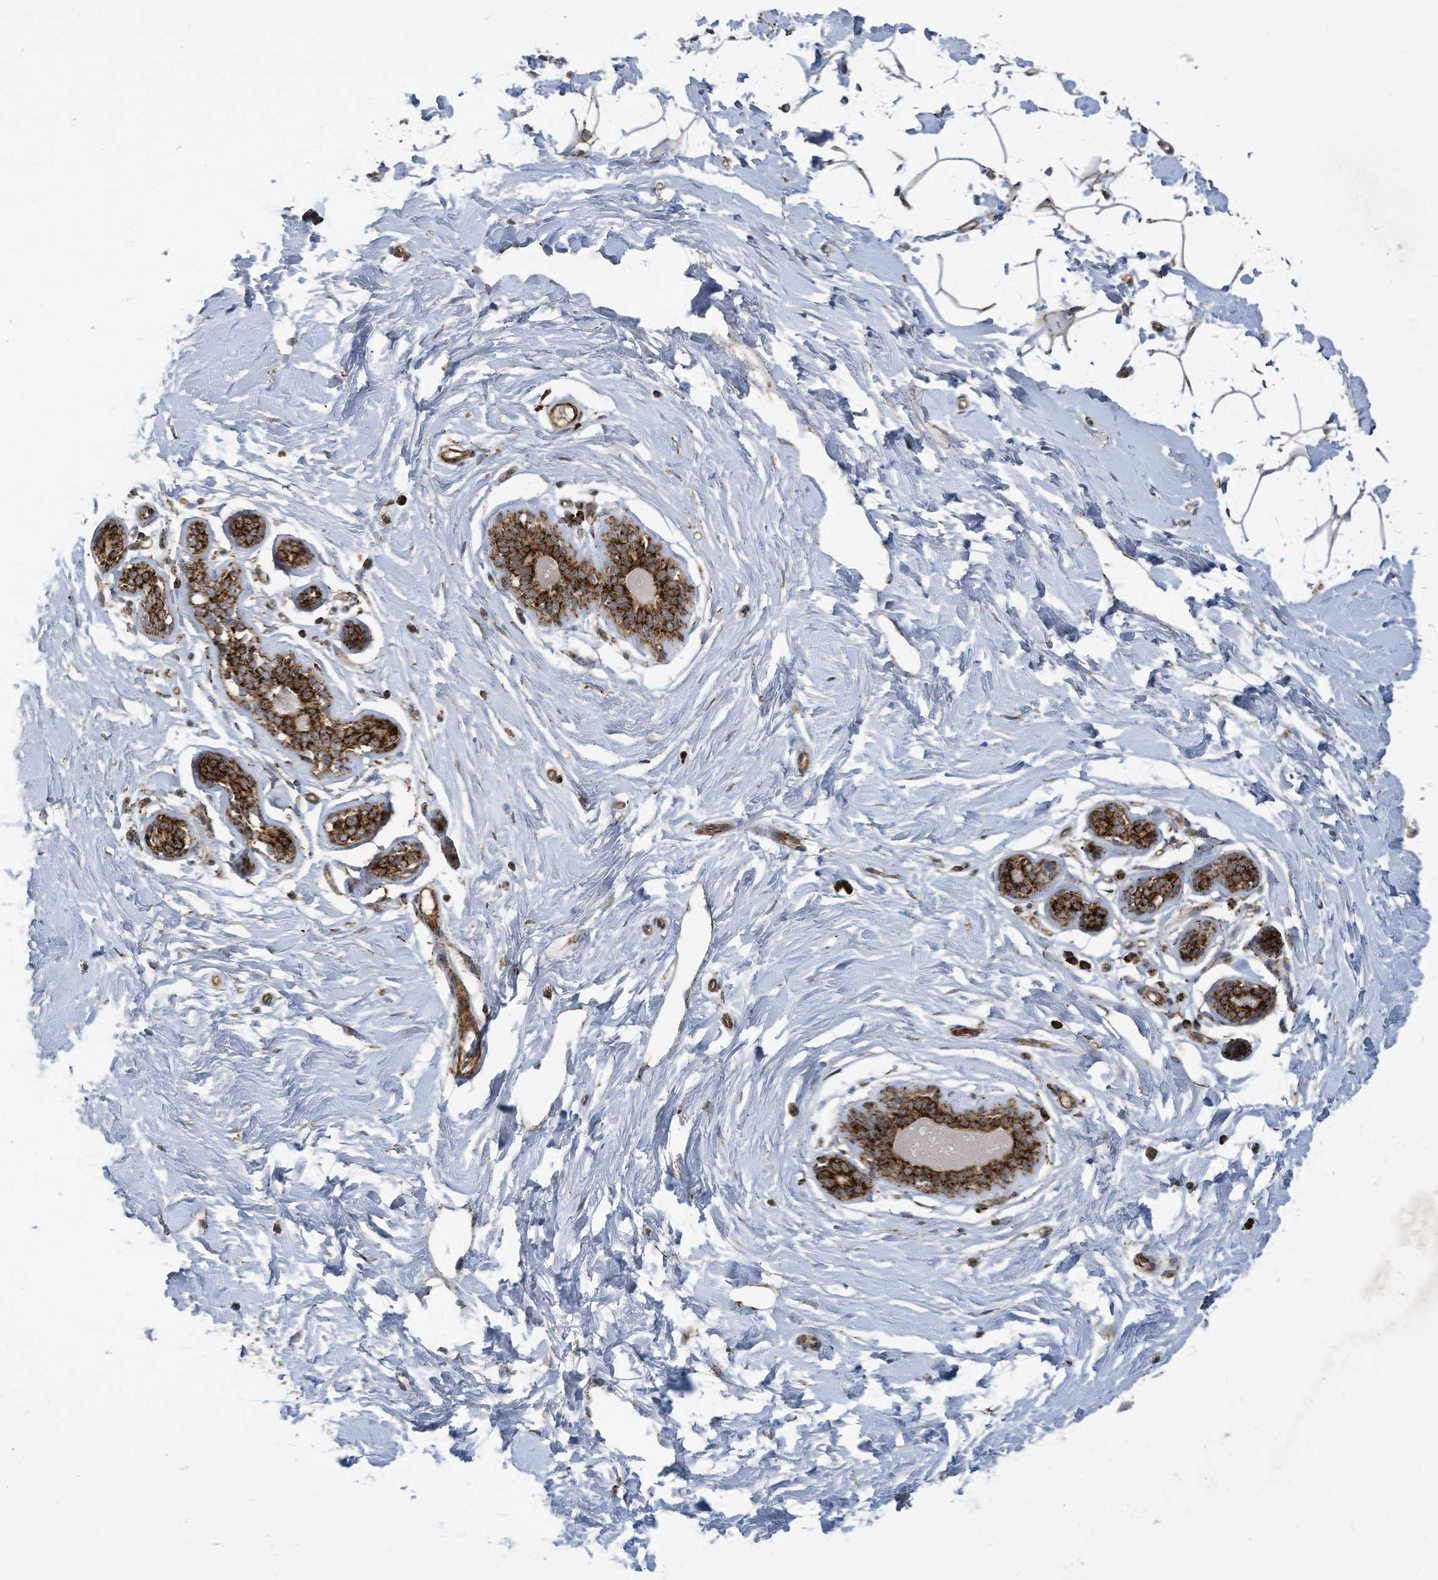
{"staining": {"intensity": "weak", "quantity": ">75%", "location": "cytoplasmic/membranous"}, "tissue": "adipose tissue", "cell_type": "Adipocytes", "image_type": "normal", "snomed": [{"axis": "morphology", "description": "Normal tissue, NOS"}, {"axis": "topography", "description": "Breast"}], "caption": "IHC of unremarkable adipose tissue exhibits low levels of weak cytoplasmic/membranous expression in about >75% of adipocytes.", "gene": "COX10", "patient": {"sex": "female", "age": 23}}